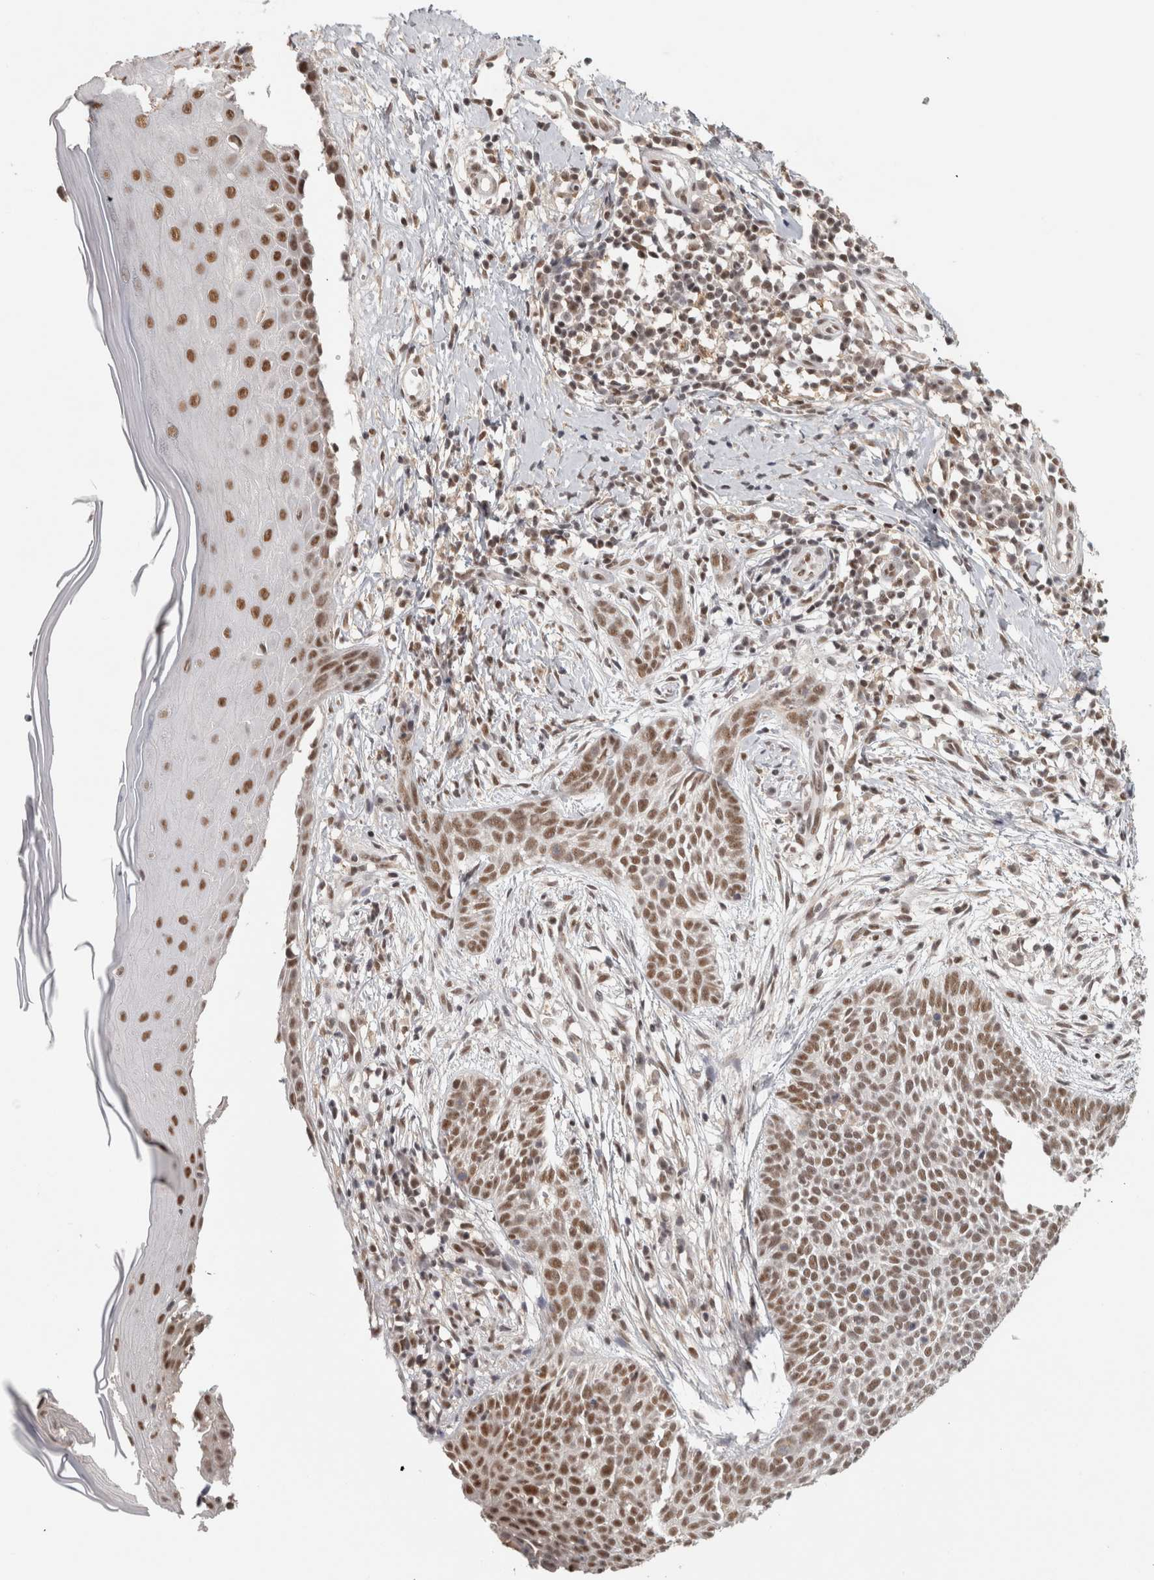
{"staining": {"intensity": "moderate", "quantity": ">75%", "location": "nuclear"}, "tissue": "skin cancer", "cell_type": "Tumor cells", "image_type": "cancer", "snomed": [{"axis": "morphology", "description": "Normal tissue, NOS"}, {"axis": "morphology", "description": "Basal cell carcinoma"}, {"axis": "topography", "description": "Skin"}], "caption": "A medium amount of moderate nuclear expression is present in approximately >75% of tumor cells in skin cancer (basal cell carcinoma) tissue.", "gene": "ZNF830", "patient": {"sex": "male", "age": 67}}